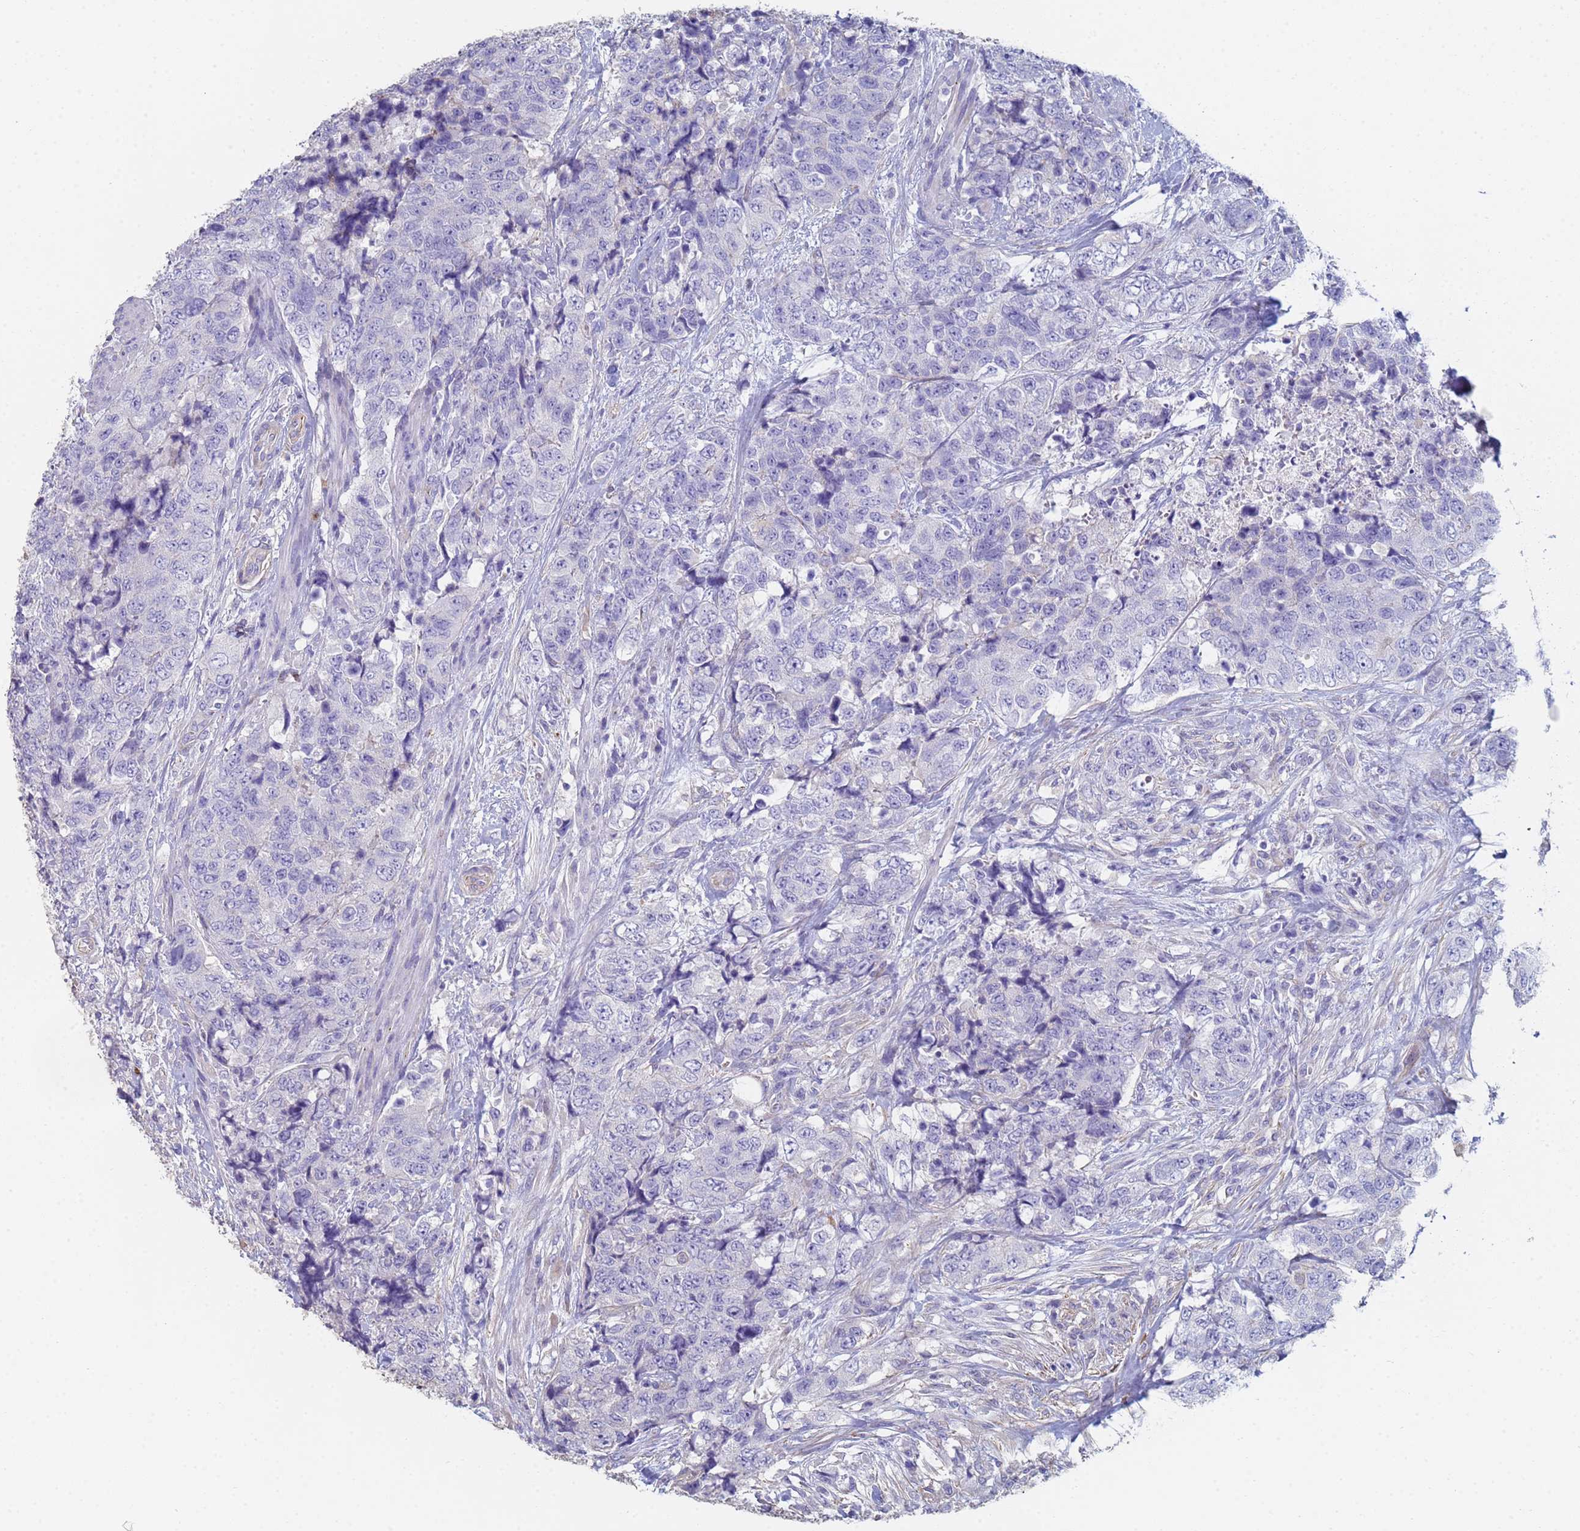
{"staining": {"intensity": "negative", "quantity": "none", "location": "none"}, "tissue": "urothelial cancer", "cell_type": "Tumor cells", "image_type": "cancer", "snomed": [{"axis": "morphology", "description": "Urothelial carcinoma, High grade"}, {"axis": "topography", "description": "Urinary bladder"}], "caption": "Immunohistochemical staining of human high-grade urothelial carcinoma shows no significant positivity in tumor cells.", "gene": "ABCA8", "patient": {"sex": "female", "age": 78}}